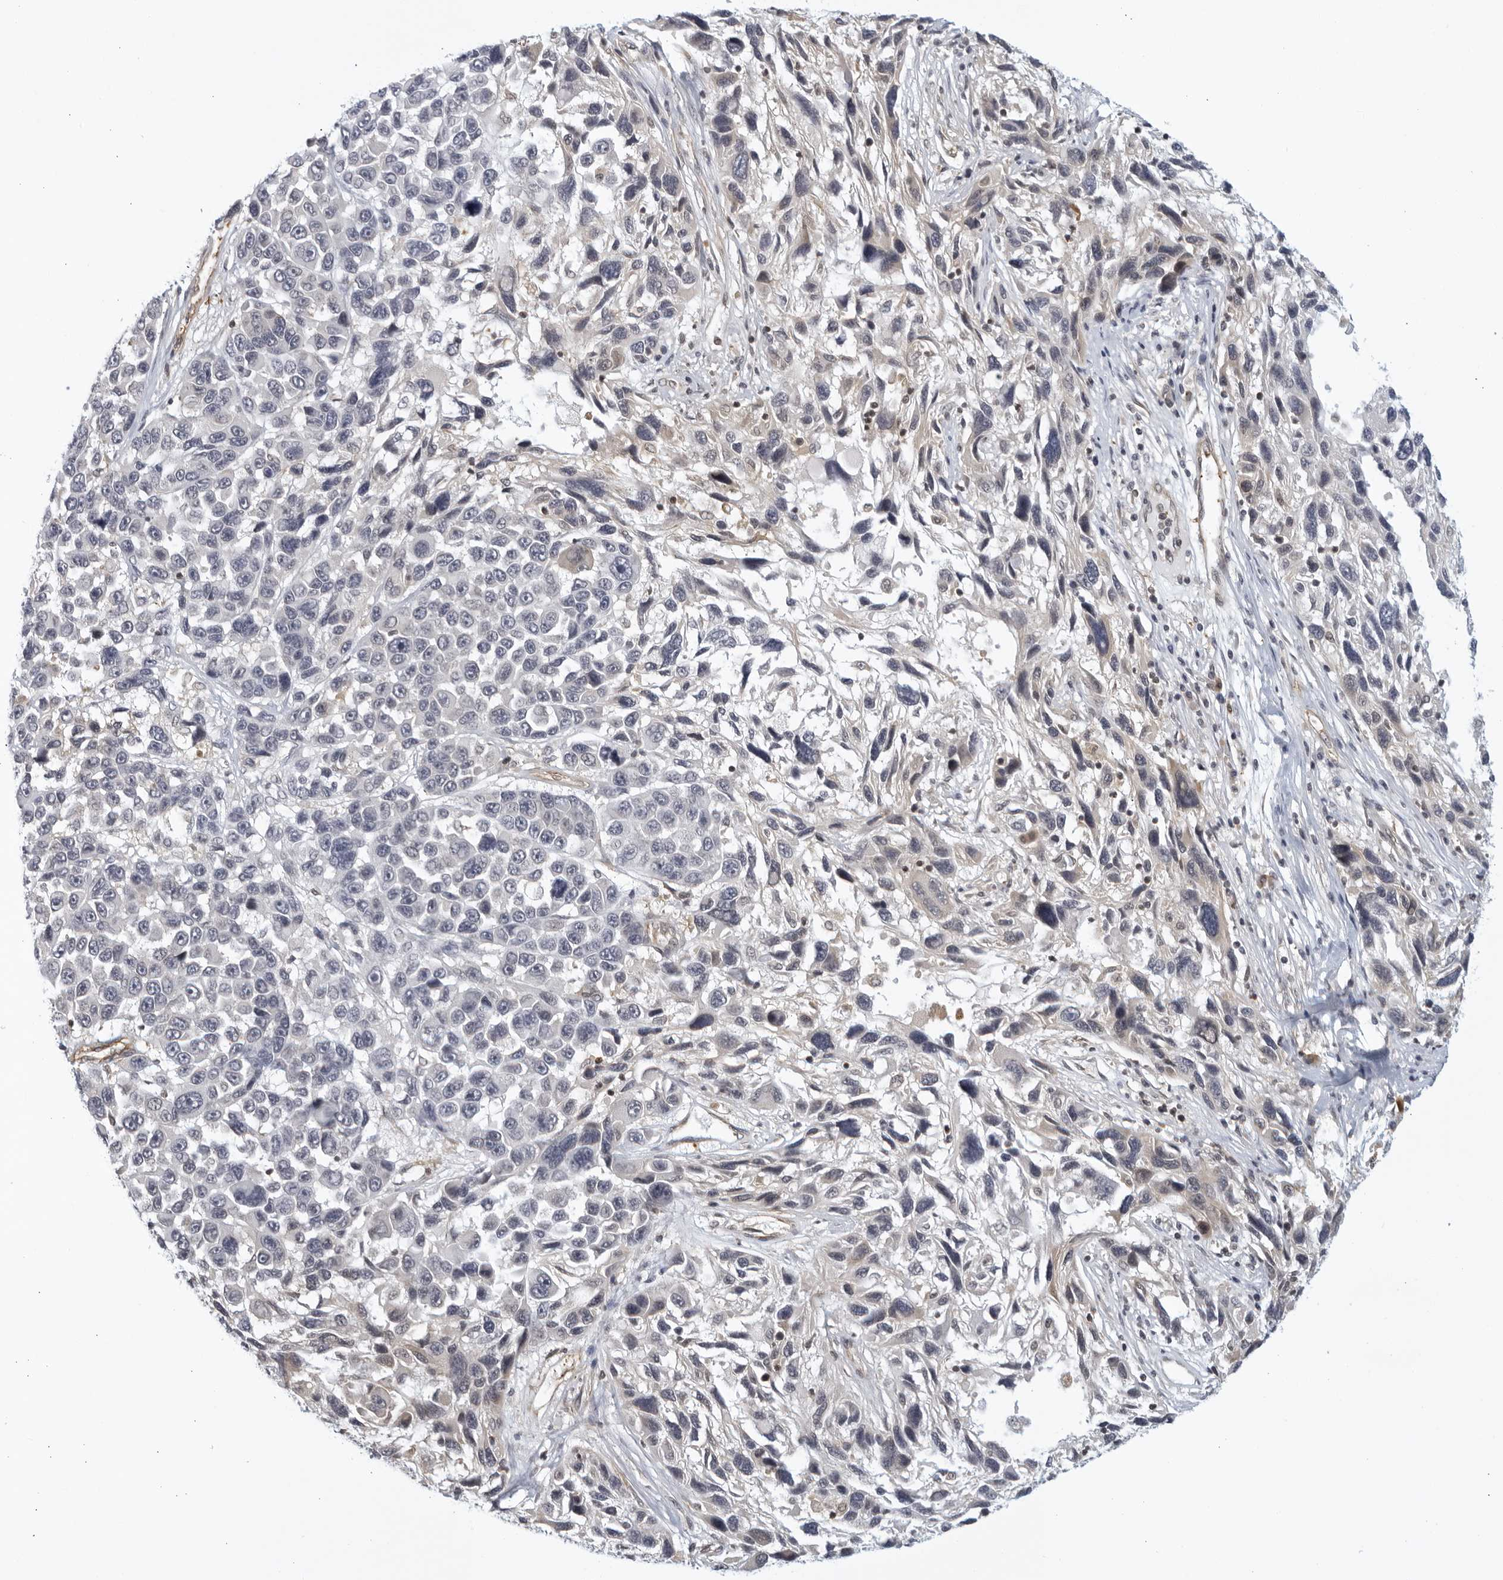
{"staining": {"intensity": "negative", "quantity": "none", "location": "none"}, "tissue": "melanoma", "cell_type": "Tumor cells", "image_type": "cancer", "snomed": [{"axis": "morphology", "description": "Malignant melanoma, NOS"}, {"axis": "topography", "description": "Skin"}], "caption": "Malignant melanoma stained for a protein using immunohistochemistry shows no expression tumor cells.", "gene": "SERTAD4", "patient": {"sex": "male", "age": 53}}